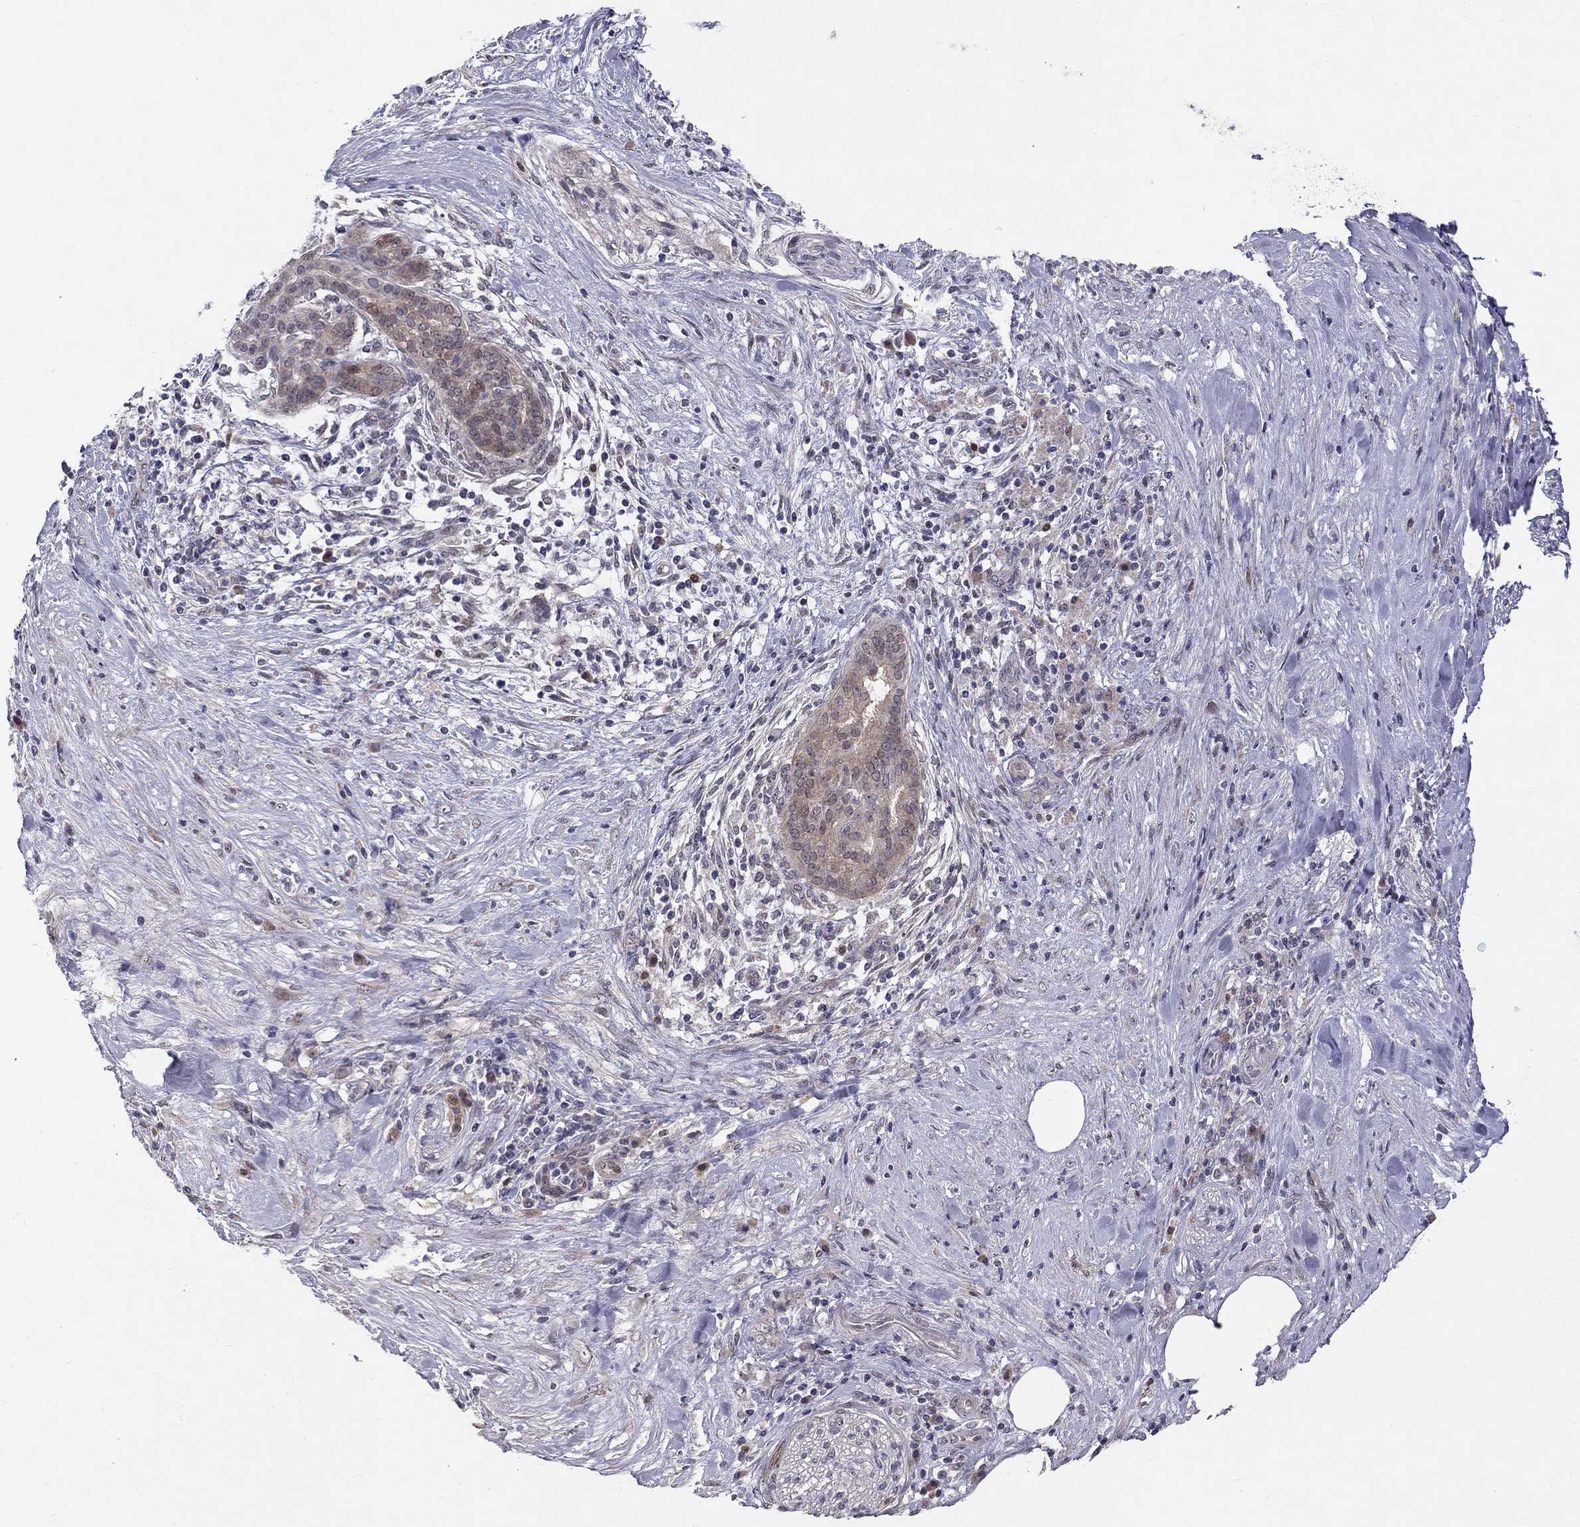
{"staining": {"intensity": "moderate", "quantity": "<25%", "location": "cytoplasmic/membranous"}, "tissue": "pancreatic cancer", "cell_type": "Tumor cells", "image_type": "cancer", "snomed": [{"axis": "morphology", "description": "Adenocarcinoma, NOS"}, {"axis": "topography", "description": "Pancreas"}], "caption": "Immunohistochemical staining of adenocarcinoma (pancreatic) demonstrates low levels of moderate cytoplasmic/membranous expression in about <25% of tumor cells. (Stains: DAB in brown, nuclei in blue, Microscopy: brightfield microscopy at high magnification).", "gene": "STXBP6", "patient": {"sex": "male", "age": 44}}